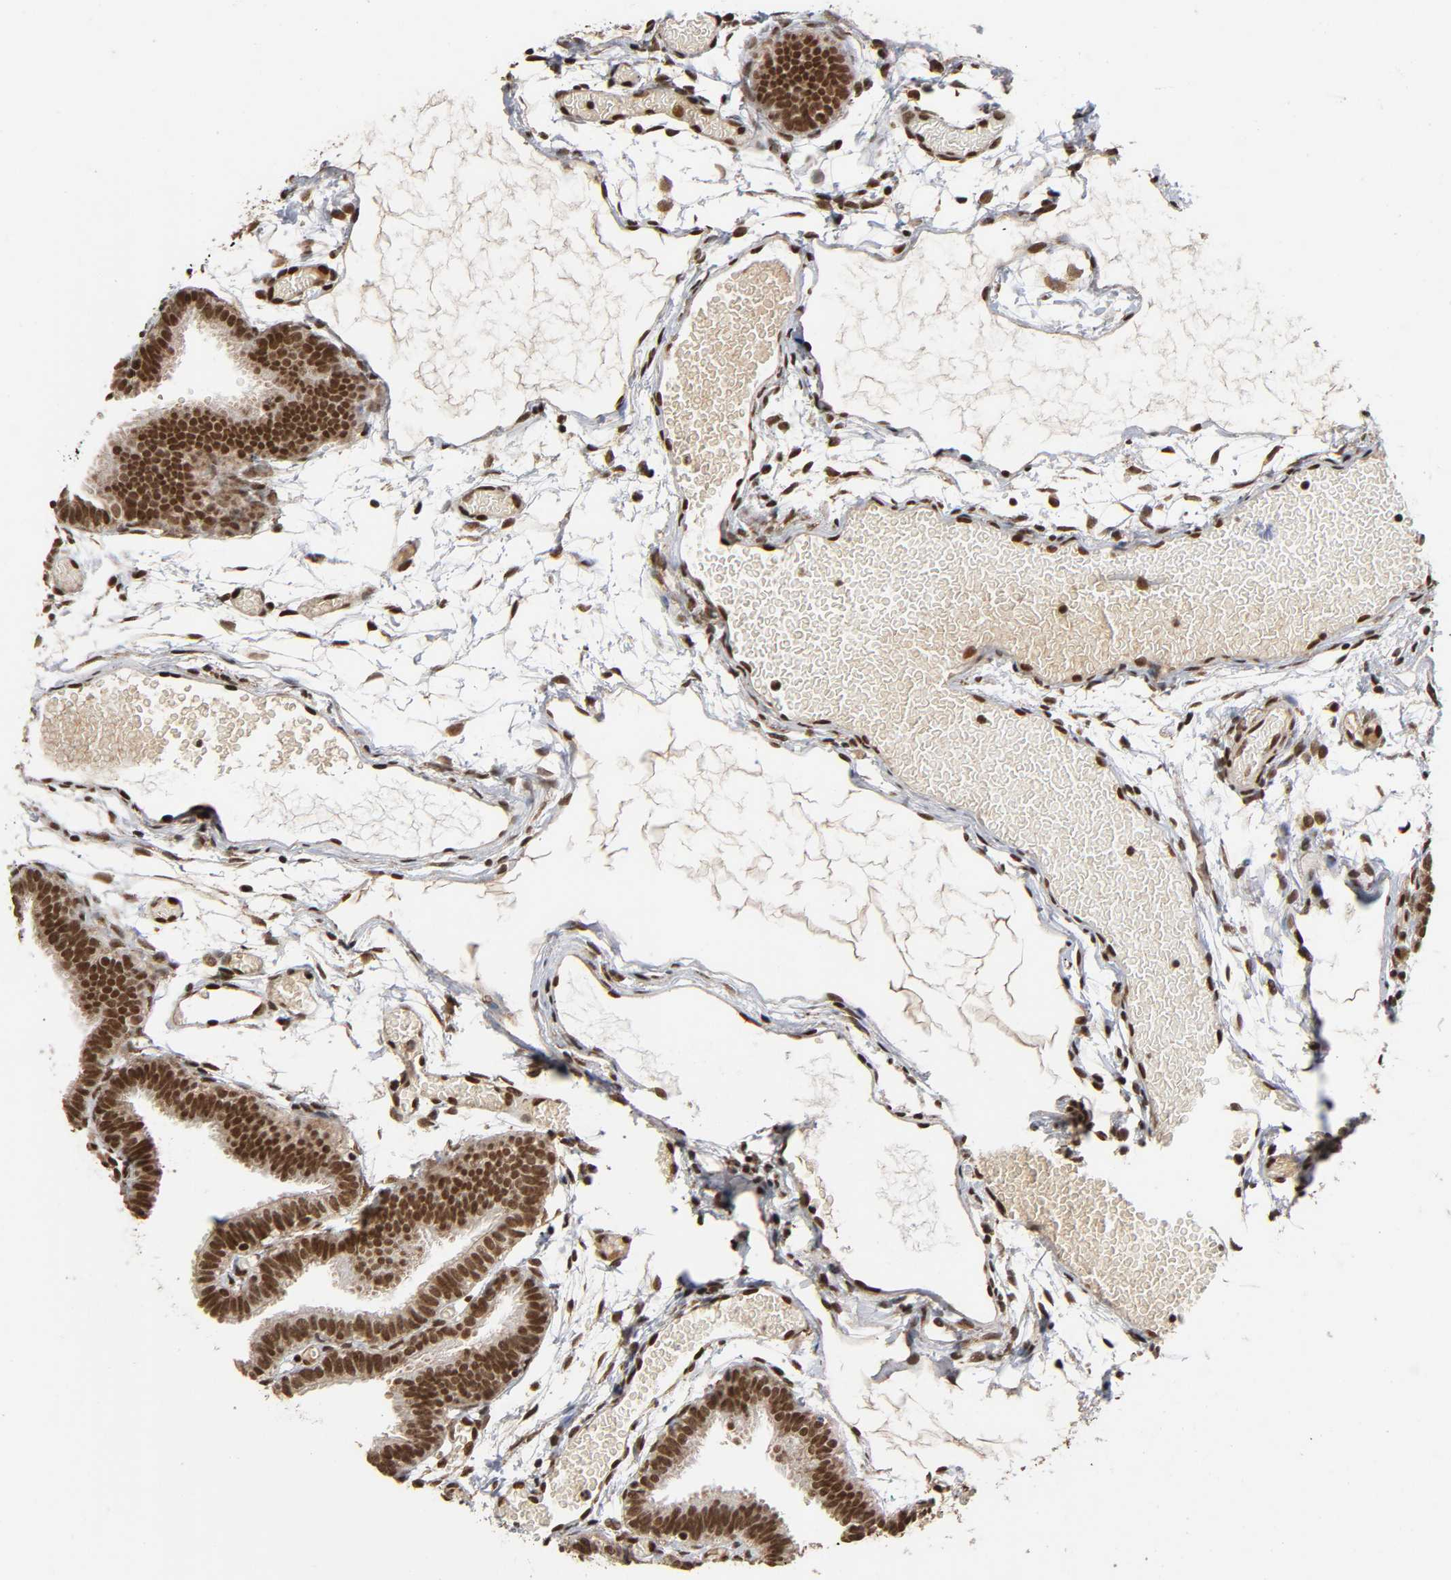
{"staining": {"intensity": "strong", "quantity": ">75%", "location": "nuclear"}, "tissue": "fallopian tube", "cell_type": "Glandular cells", "image_type": "normal", "snomed": [{"axis": "morphology", "description": "Normal tissue, NOS"}, {"axis": "topography", "description": "Fallopian tube"}], "caption": "DAB immunohistochemical staining of benign fallopian tube shows strong nuclear protein positivity in approximately >75% of glandular cells.", "gene": "ZNF384", "patient": {"sex": "female", "age": 29}}